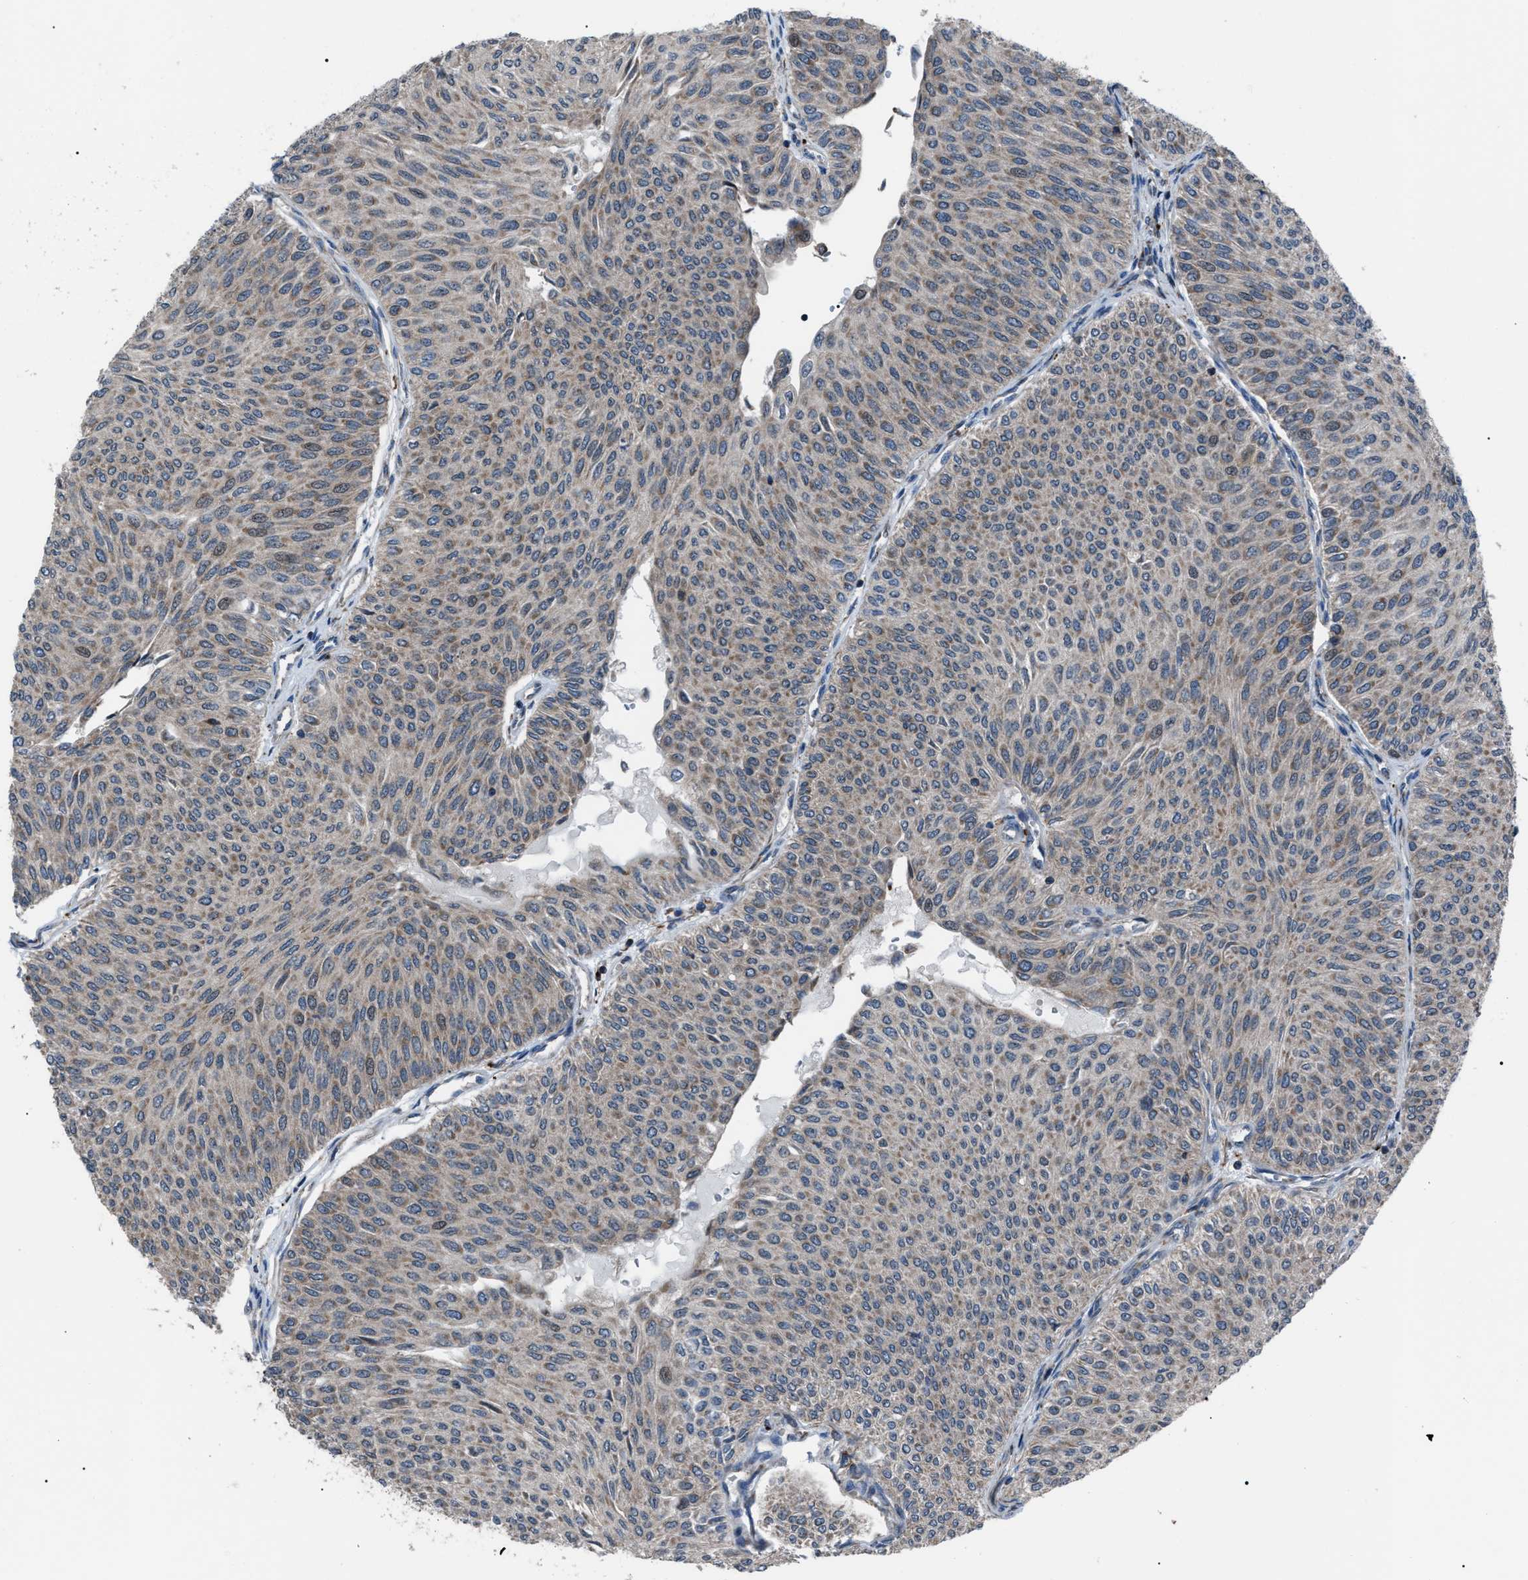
{"staining": {"intensity": "weak", "quantity": ">75%", "location": "cytoplasmic/membranous"}, "tissue": "urothelial cancer", "cell_type": "Tumor cells", "image_type": "cancer", "snomed": [{"axis": "morphology", "description": "Urothelial carcinoma, Low grade"}, {"axis": "topography", "description": "Urinary bladder"}], "caption": "Low-grade urothelial carcinoma was stained to show a protein in brown. There is low levels of weak cytoplasmic/membranous staining in about >75% of tumor cells.", "gene": "AGO2", "patient": {"sex": "male", "age": 78}}